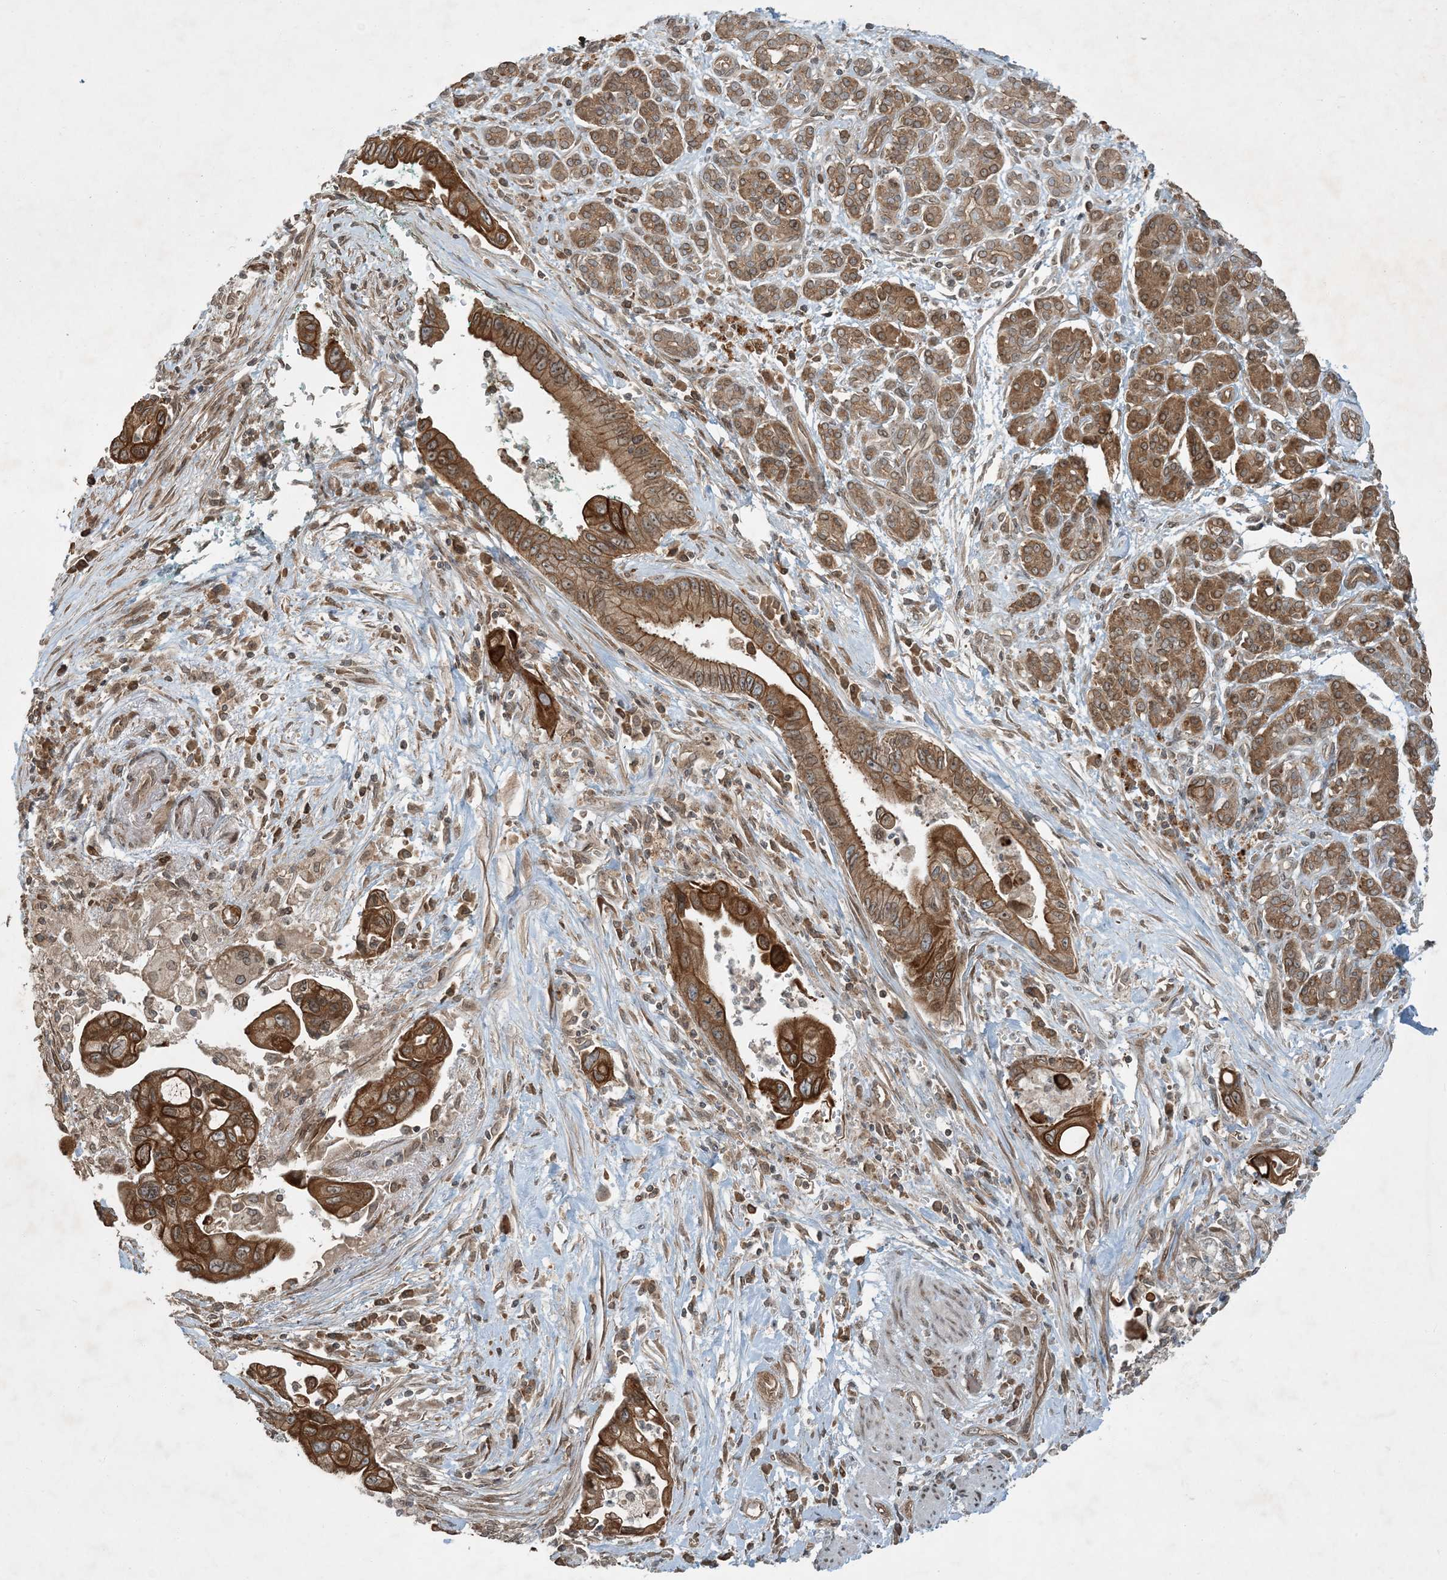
{"staining": {"intensity": "moderate", "quantity": ">75%", "location": "cytoplasmic/membranous"}, "tissue": "pancreatic cancer", "cell_type": "Tumor cells", "image_type": "cancer", "snomed": [{"axis": "morphology", "description": "Adenocarcinoma, NOS"}, {"axis": "topography", "description": "Pancreas"}], "caption": "Protein expression analysis of human pancreatic adenocarcinoma reveals moderate cytoplasmic/membranous expression in approximately >75% of tumor cells. (IHC, brightfield microscopy, high magnification).", "gene": "COMMD8", "patient": {"sex": "male", "age": 78}}